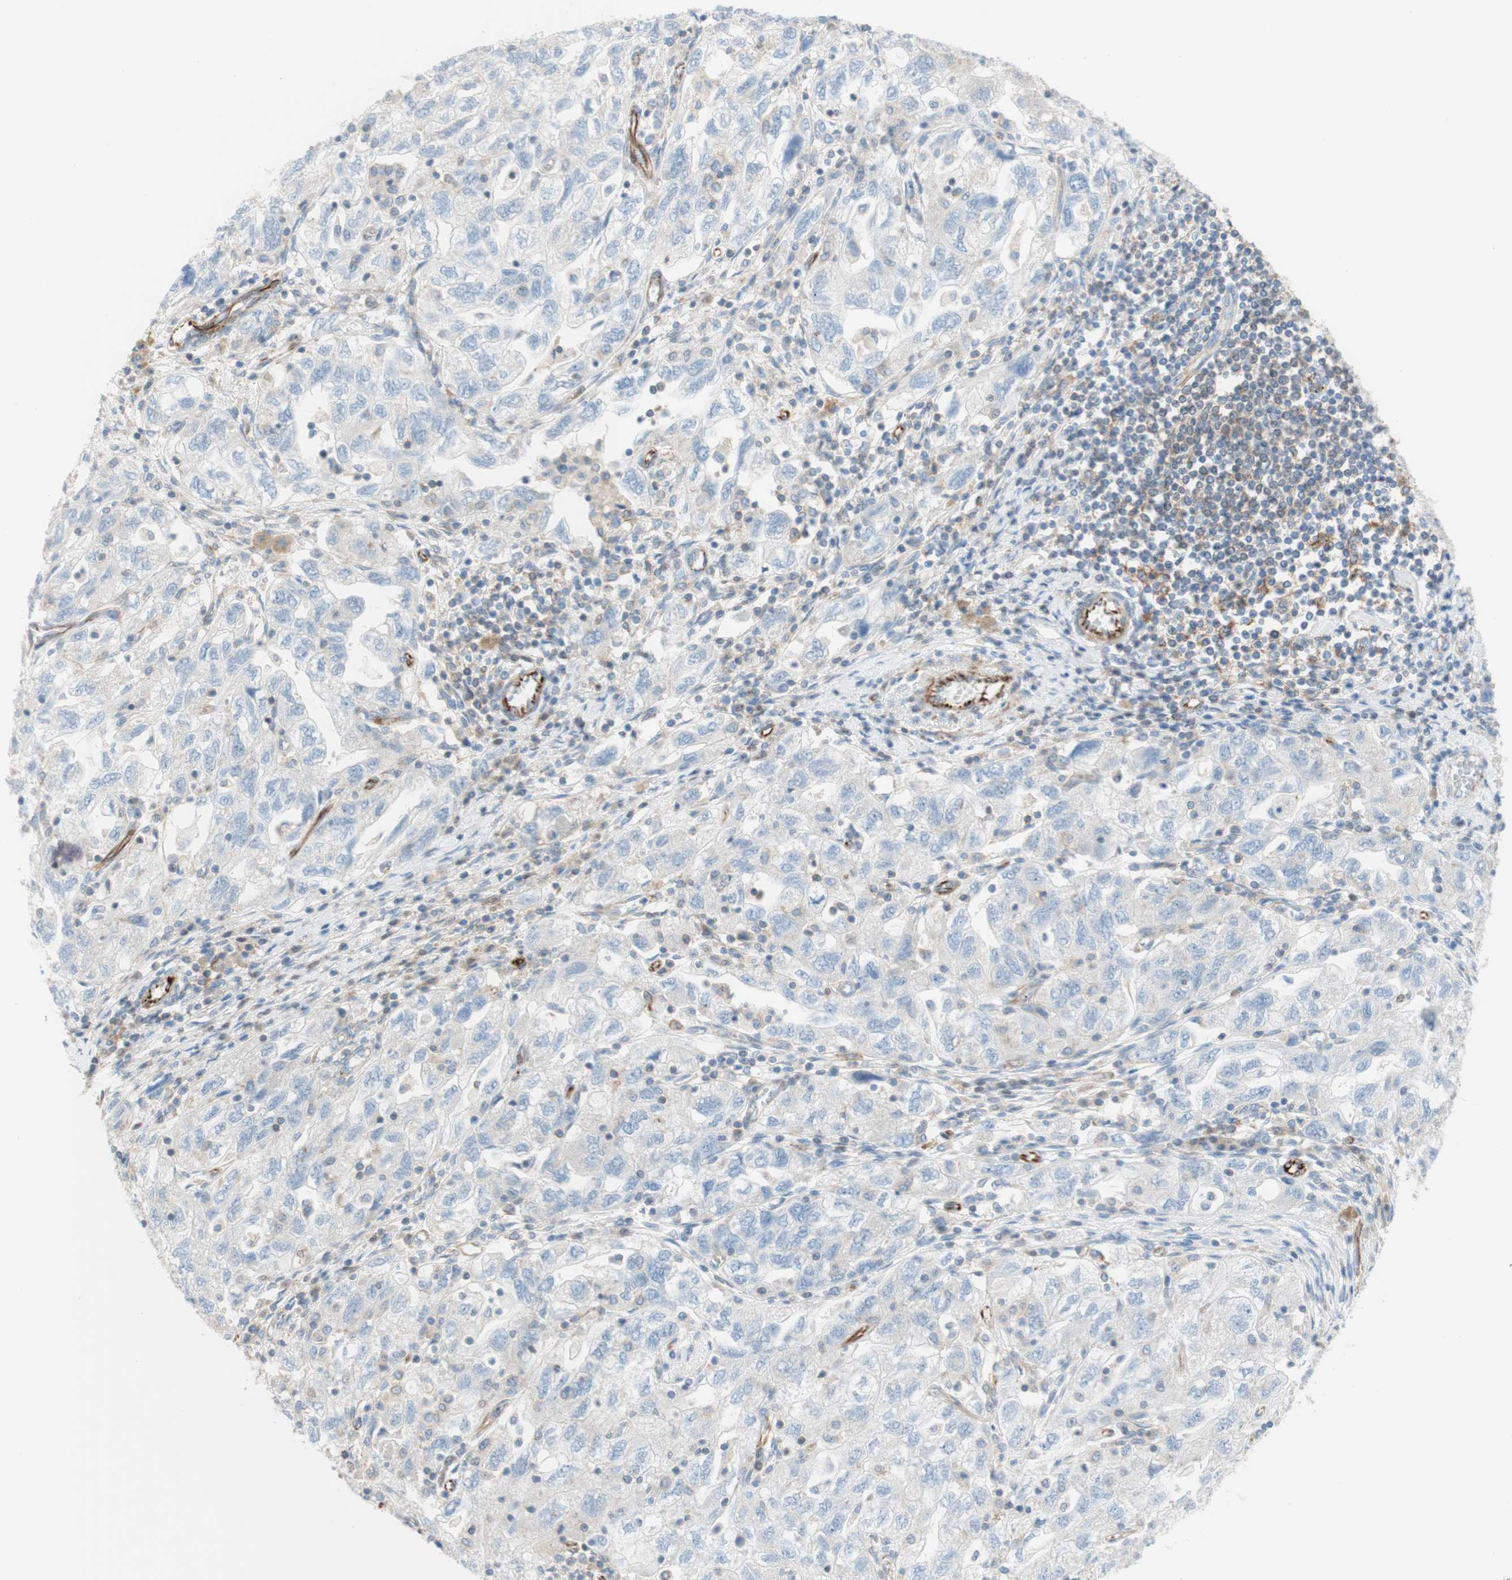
{"staining": {"intensity": "negative", "quantity": "none", "location": "none"}, "tissue": "ovarian cancer", "cell_type": "Tumor cells", "image_type": "cancer", "snomed": [{"axis": "morphology", "description": "Carcinoma, NOS"}, {"axis": "morphology", "description": "Cystadenocarcinoma, serous, NOS"}, {"axis": "topography", "description": "Ovary"}], "caption": "DAB (3,3'-diaminobenzidine) immunohistochemical staining of ovarian carcinoma displays no significant expression in tumor cells. (Stains: DAB immunohistochemistry (IHC) with hematoxylin counter stain, Microscopy: brightfield microscopy at high magnification).", "gene": "POU2AF1", "patient": {"sex": "female", "age": 69}}